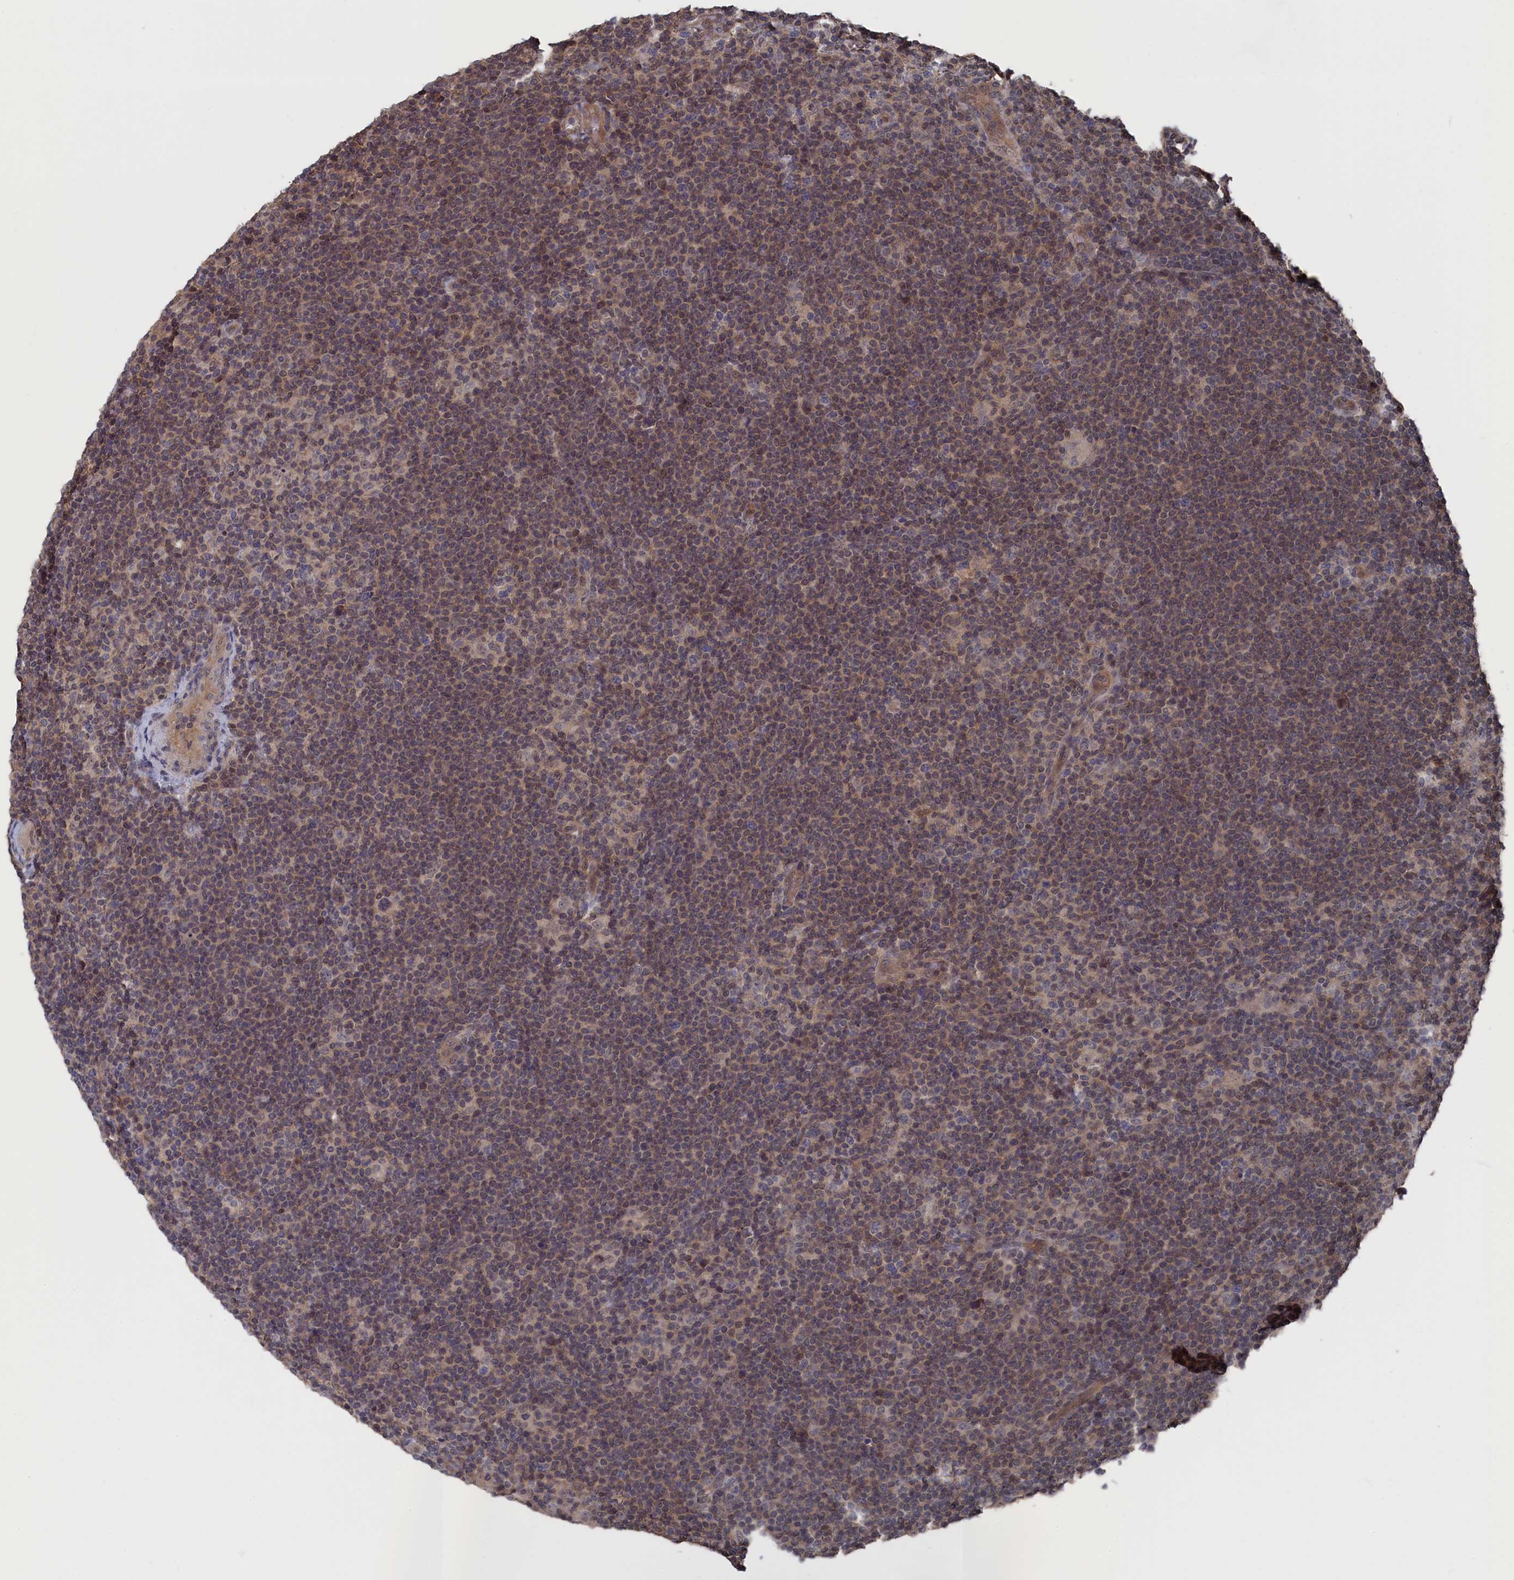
{"staining": {"intensity": "weak", "quantity": "<25%", "location": "nuclear"}, "tissue": "lymphoma", "cell_type": "Tumor cells", "image_type": "cancer", "snomed": [{"axis": "morphology", "description": "Hodgkin's disease, NOS"}, {"axis": "topography", "description": "Lymph node"}], "caption": "The immunohistochemistry (IHC) micrograph has no significant positivity in tumor cells of lymphoma tissue.", "gene": "NUTF2", "patient": {"sex": "female", "age": 57}}